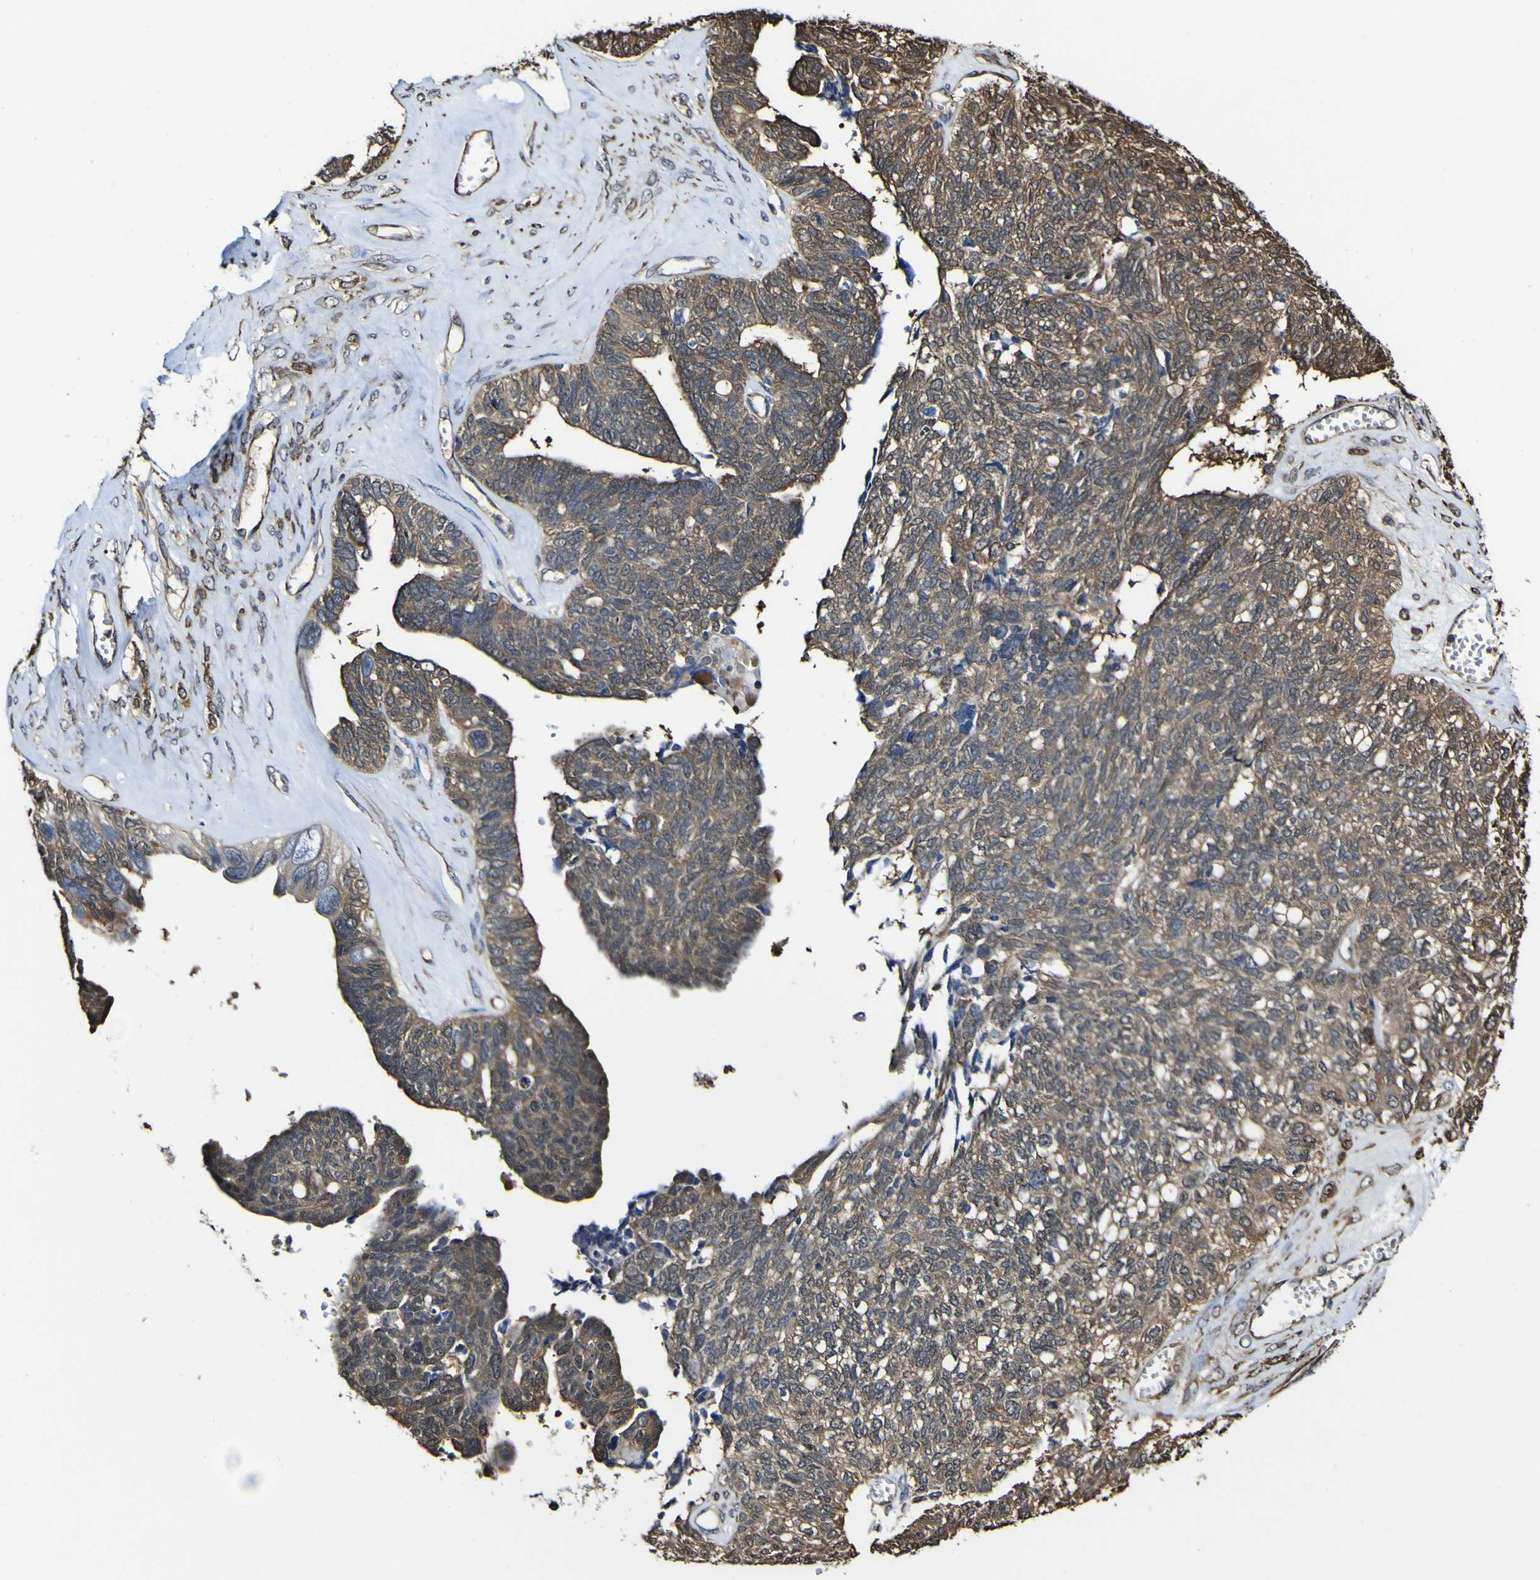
{"staining": {"intensity": "moderate", "quantity": ">75%", "location": "cytoplasmic/membranous"}, "tissue": "ovarian cancer", "cell_type": "Tumor cells", "image_type": "cancer", "snomed": [{"axis": "morphology", "description": "Cystadenocarcinoma, serous, NOS"}, {"axis": "topography", "description": "Ovary"}], "caption": "Ovarian serous cystadenocarcinoma was stained to show a protein in brown. There is medium levels of moderate cytoplasmic/membranous positivity in about >75% of tumor cells.", "gene": "PTPRR", "patient": {"sex": "female", "age": 79}}